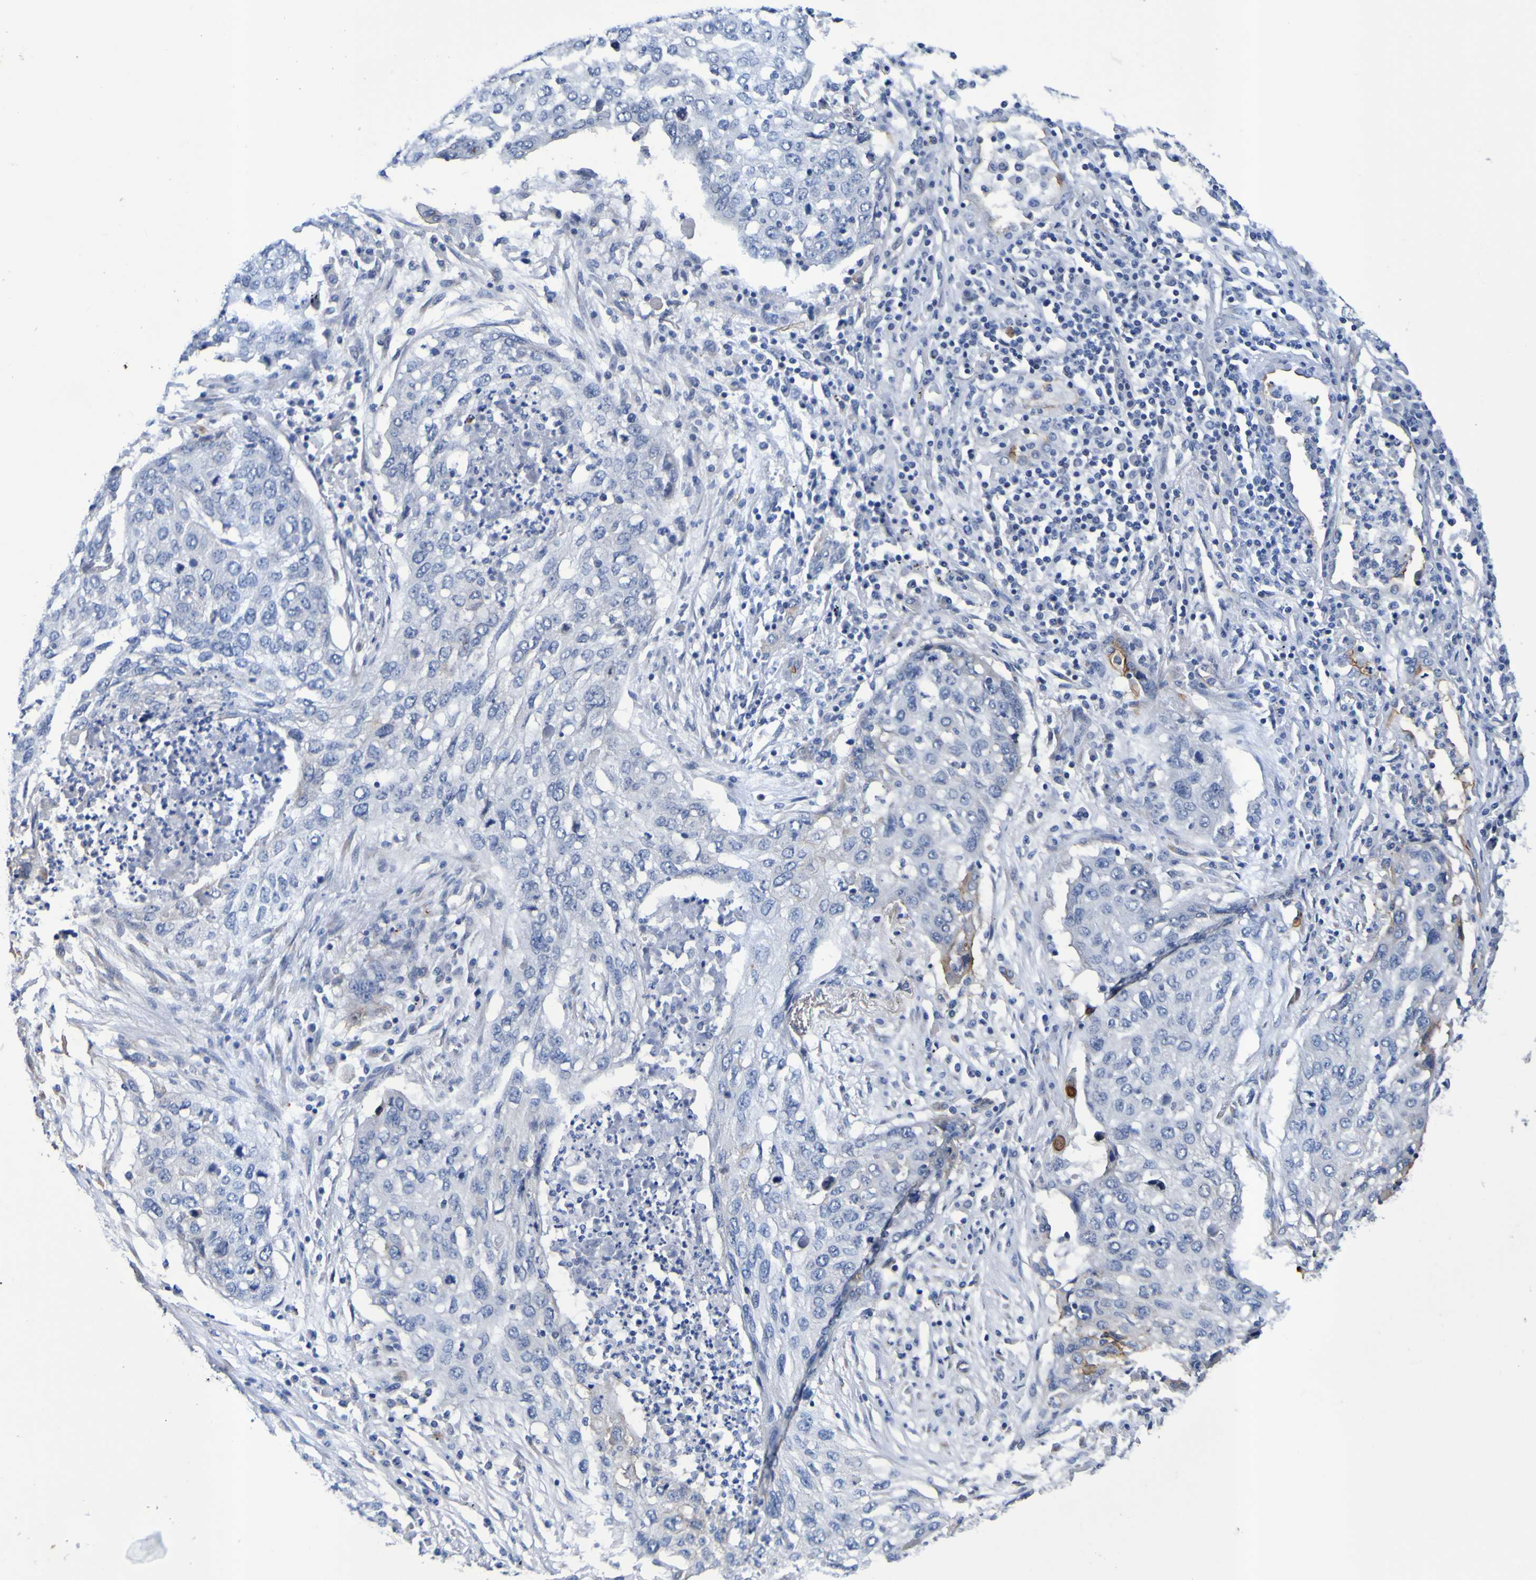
{"staining": {"intensity": "negative", "quantity": "none", "location": "none"}, "tissue": "lung cancer", "cell_type": "Tumor cells", "image_type": "cancer", "snomed": [{"axis": "morphology", "description": "Squamous cell carcinoma, NOS"}, {"axis": "topography", "description": "Lung"}], "caption": "IHC micrograph of squamous cell carcinoma (lung) stained for a protein (brown), which exhibits no expression in tumor cells.", "gene": "VMA21", "patient": {"sex": "female", "age": 63}}